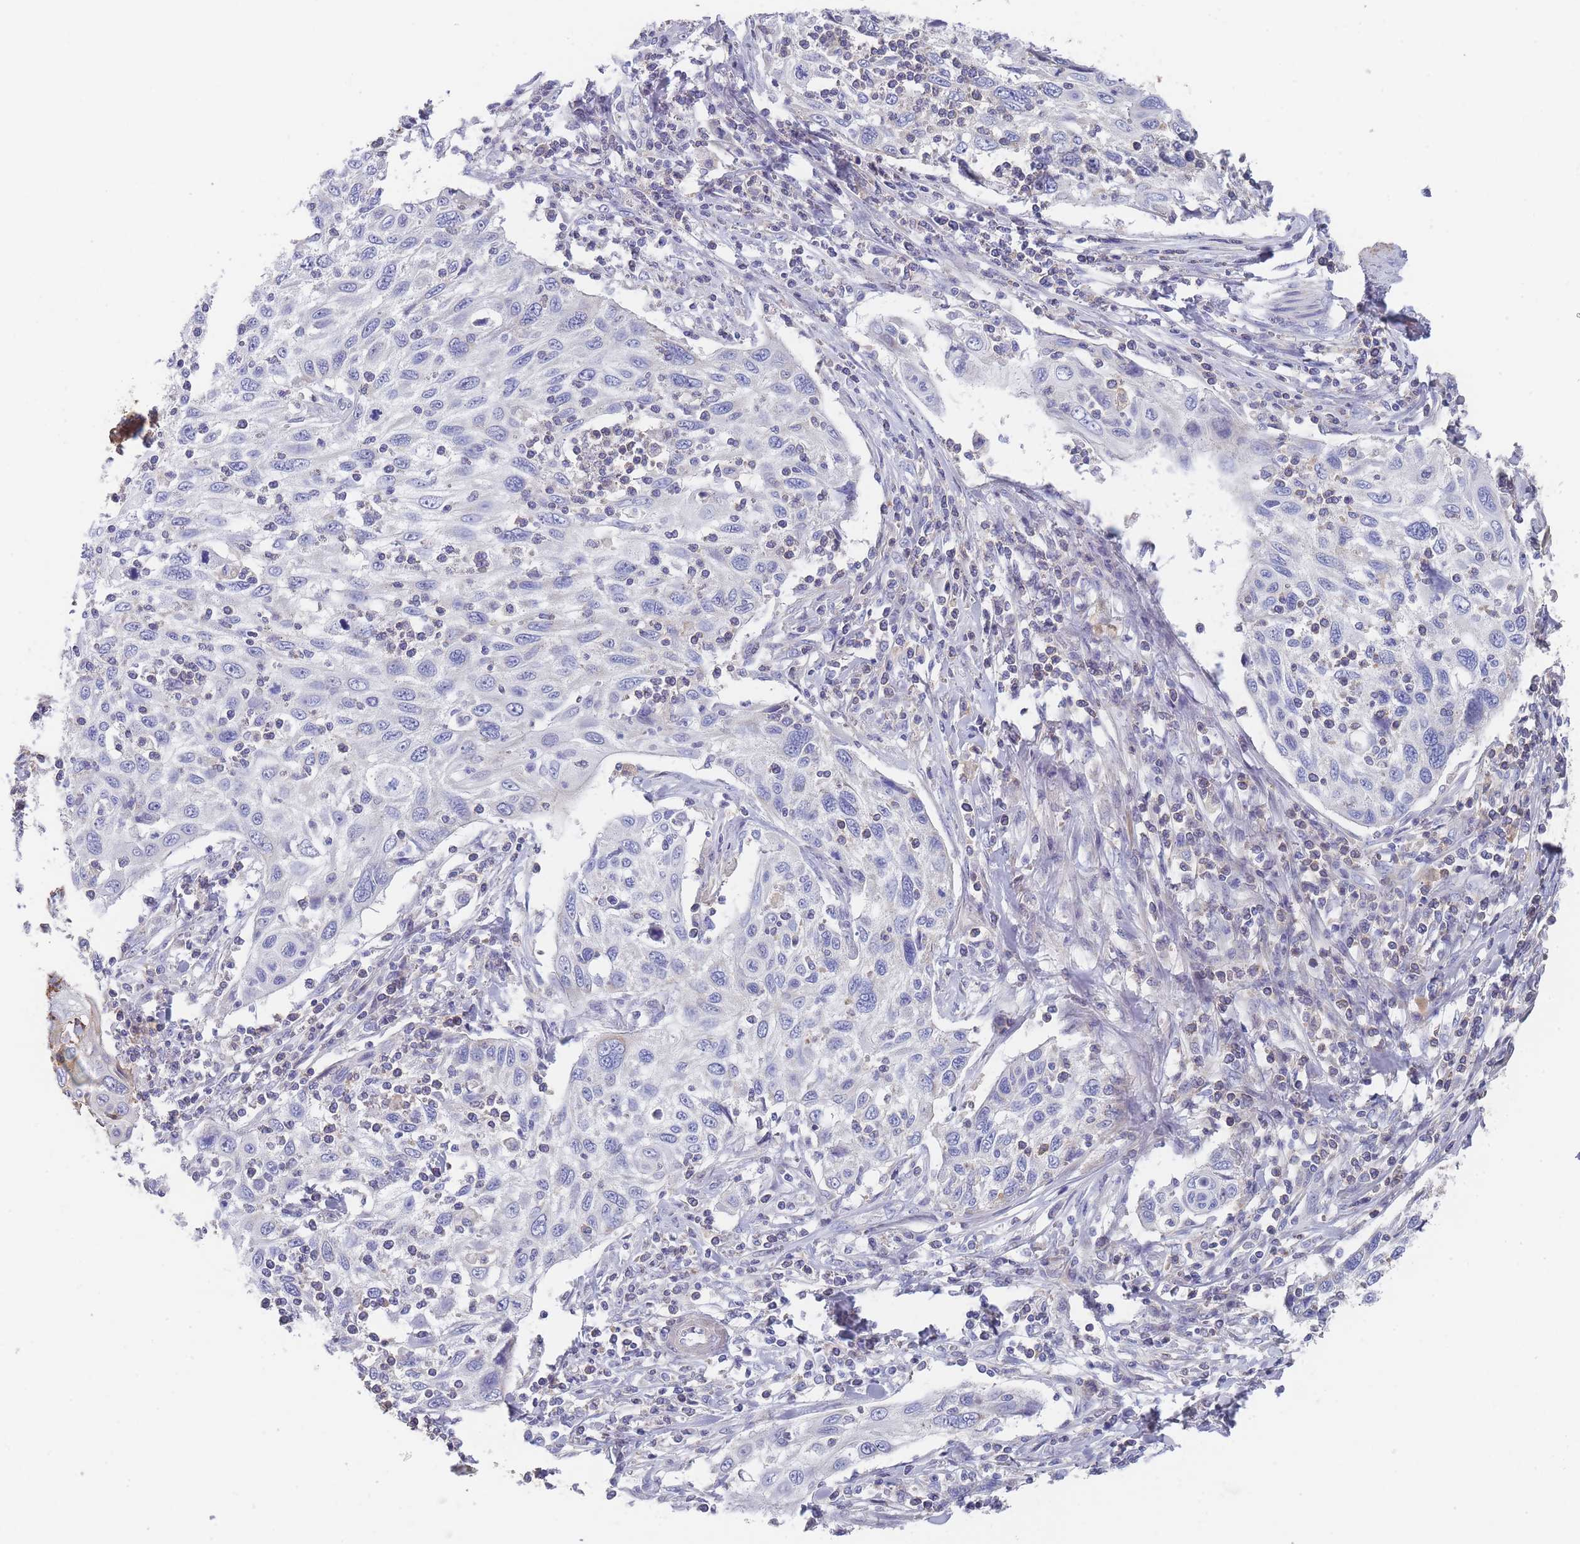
{"staining": {"intensity": "negative", "quantity": "none", "location": "none"}, "tissue": "cervical cancer", "cell_type": "Tumor cells", "image_type": "cancer", "snomed": [{"axis": "morphology", "description": "Squamous cell carcinoma, NOS"}, {"axis": "topography", "description": "Cervix"}], "caption": "IHC of human cervical squamous cell carcinoma reveals no staining in tumor cells.", "gene": "SCCPDH", "patient": {"sex": "female", "age": 70}}